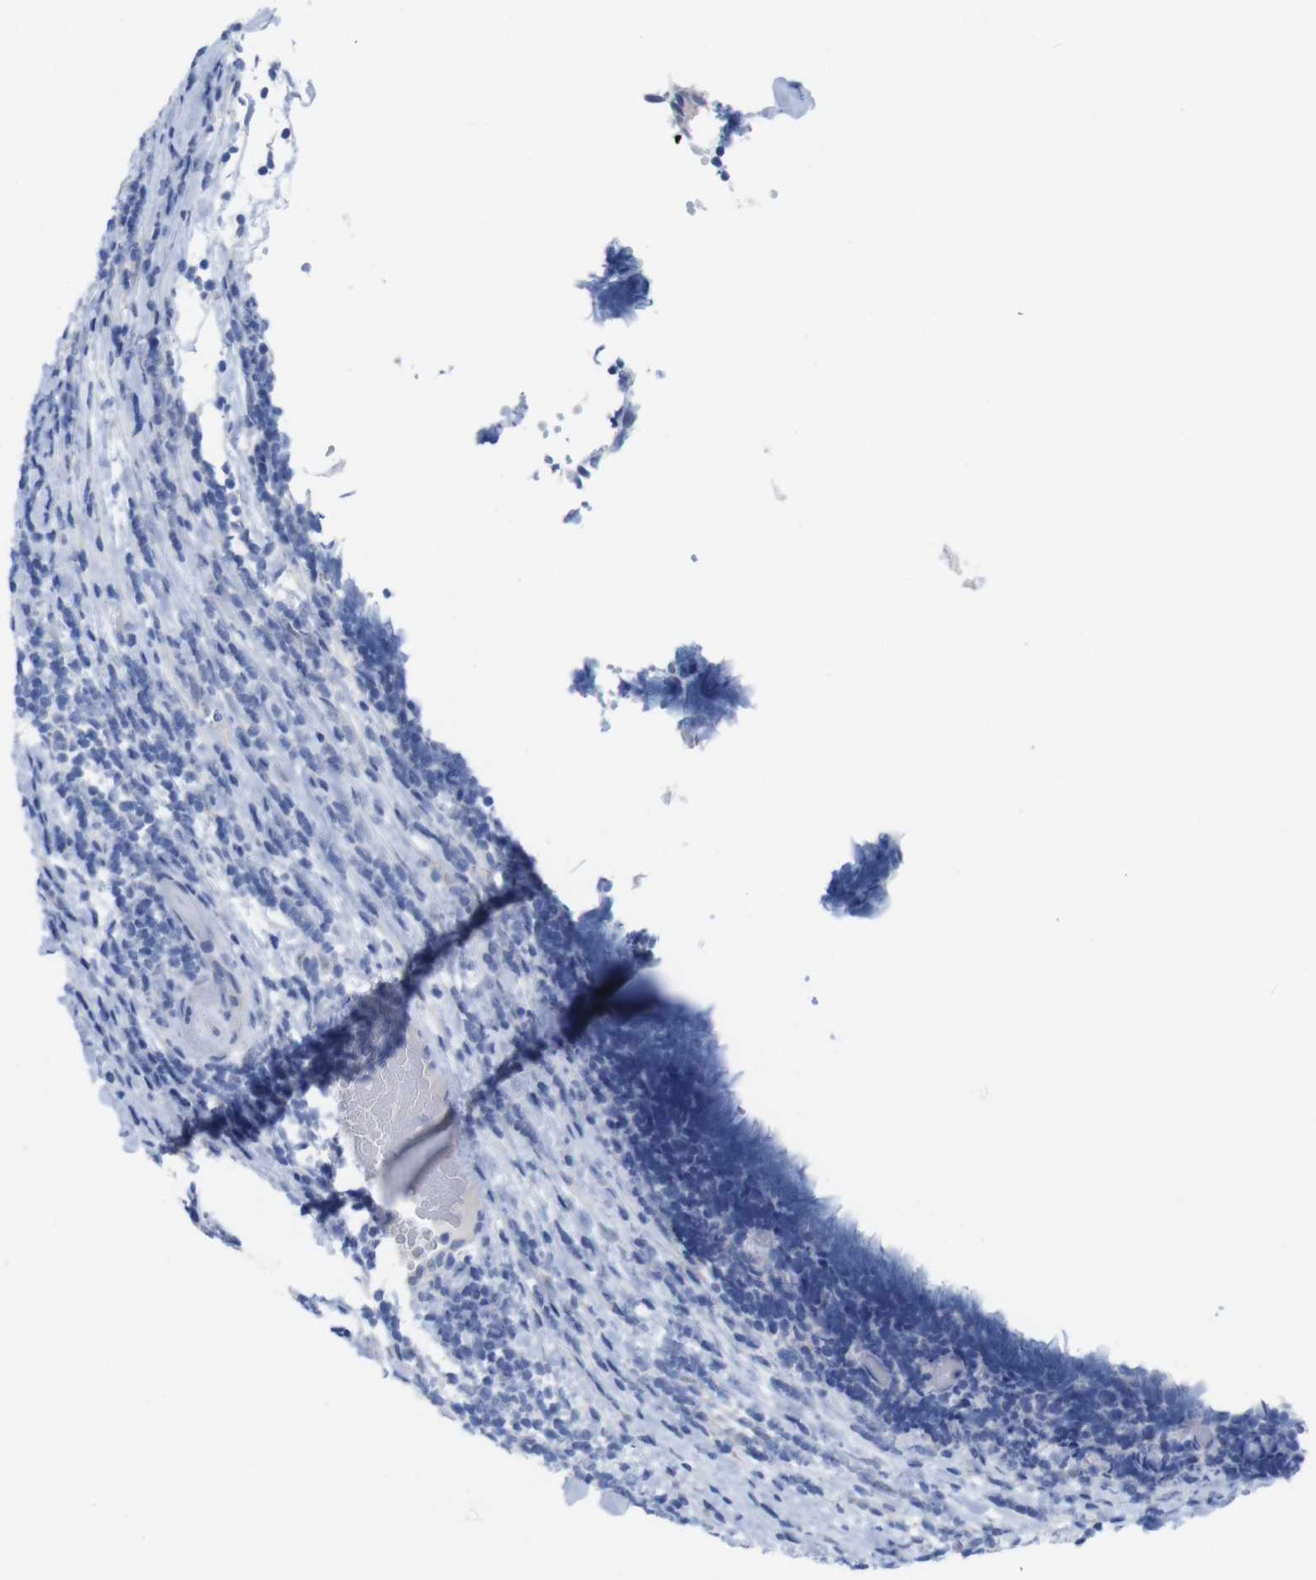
{"staining": {"intensity": "negative", "quantity": "none", "location": "none"}, "tissue": "lymphoma", "cell_type": "Tumor cells", "image_type": "cancer", "snomed": [{"axis": "morphology", "description": "Malignant lymphoma, non-Hodgkin's type, Low grade"}, {"axis": "topography", "description": "Lymph node"}], "caption": "Immunohistochemical staining of malignant lymphoma, non-Hodgkin's type (low-grade) shows no significant positivity in tumor cells.", "gene": "PNMA1", "patient": {"sex": "male", "age": 83}}